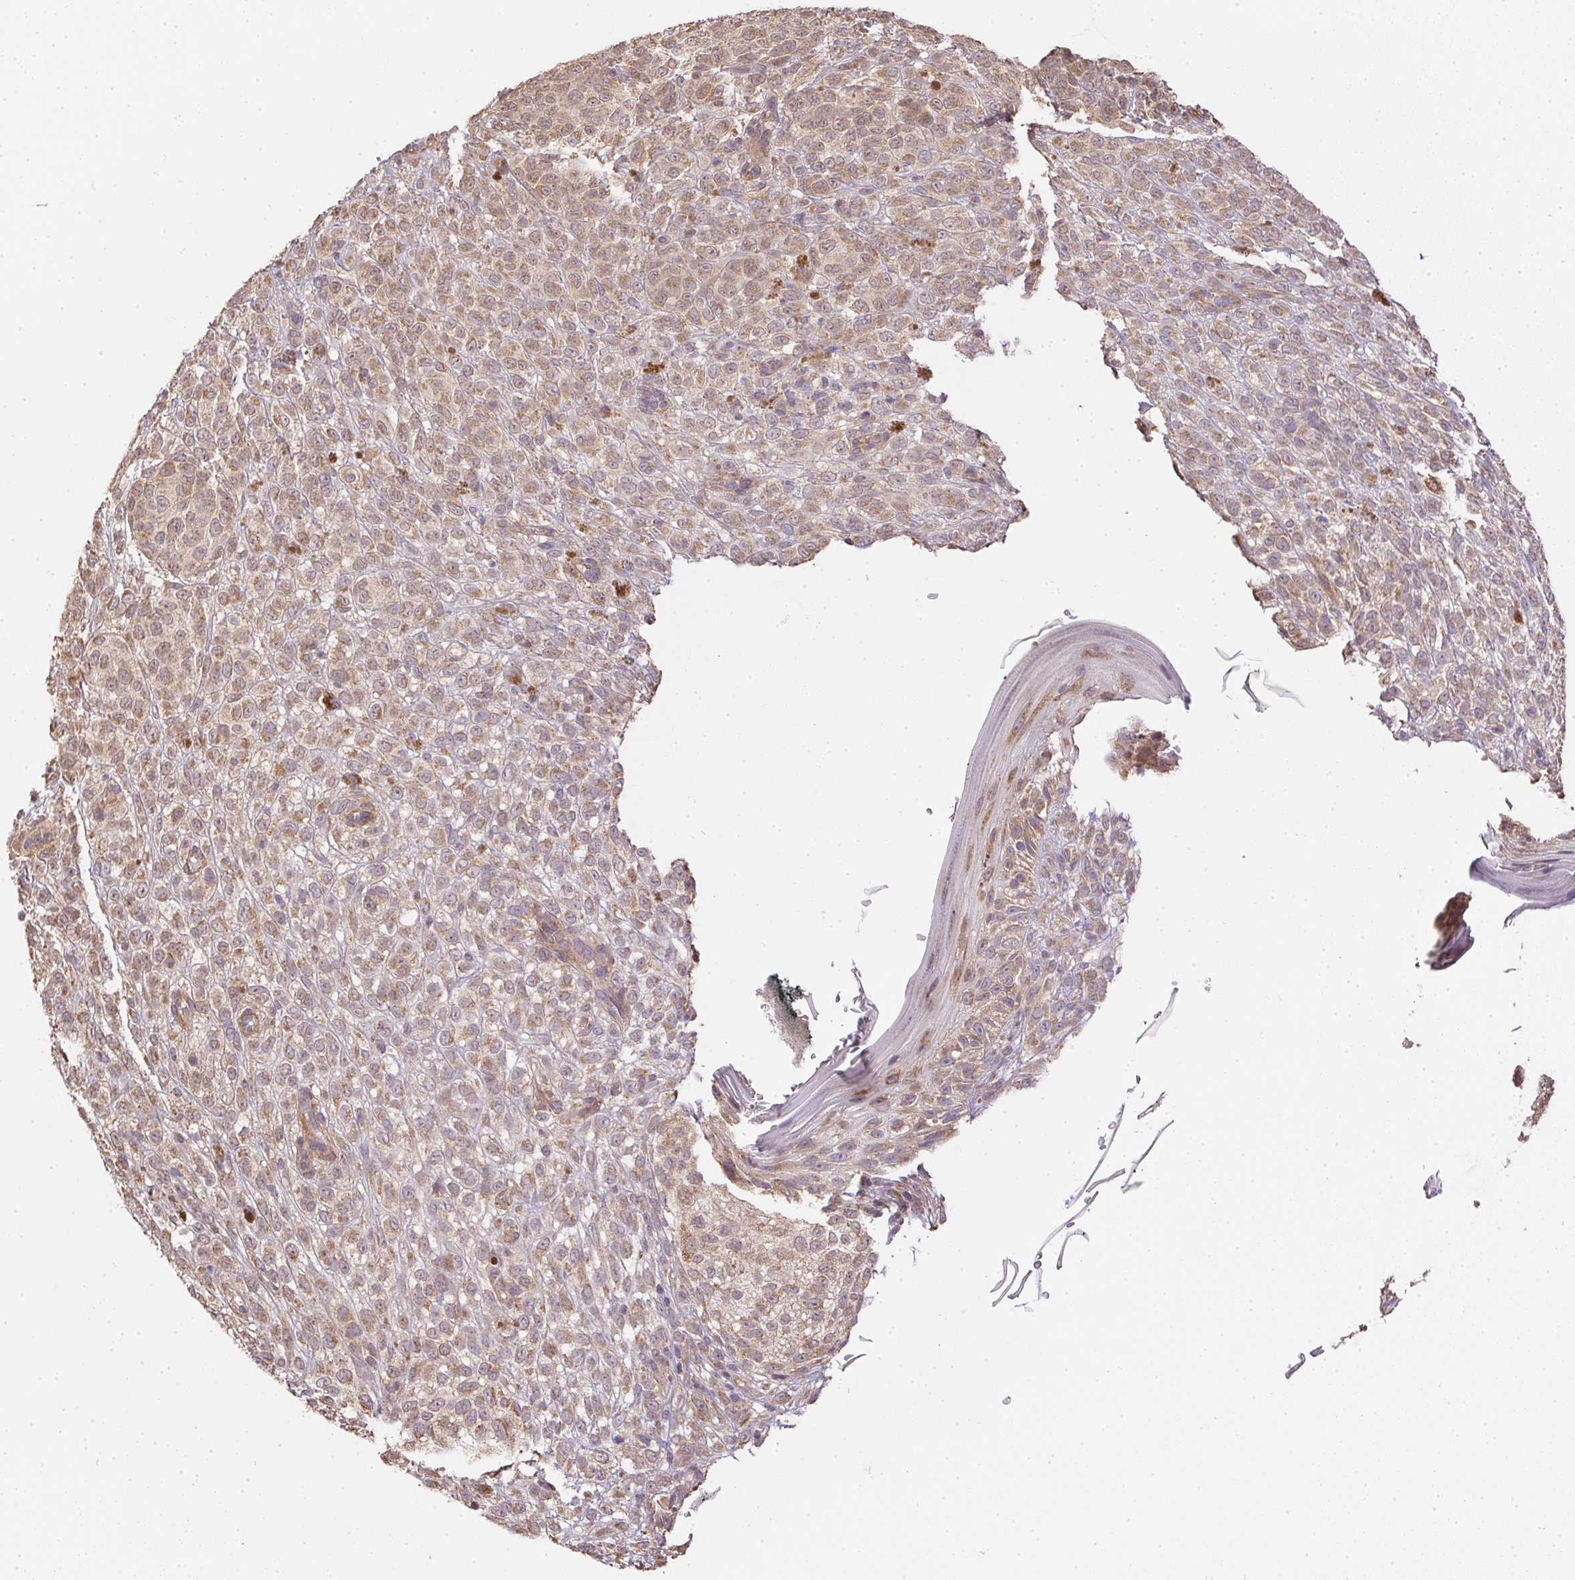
{"staining": {"intensity": "moderate", "quantity": "25%-75%", "location": "cytoplasmic/membranous"}, "tissue": "melanoma", "cell_type": "Tumor cells", "image_type": "cancer", "snomed": [{"axis": "morphology", "description": "Malignant melanoma, NOS"}, {"axis": "topography", "description": "Skin"}], "caption": "High-magnification brightfield microscopy of melanoma stained with DAB (brown) and counterstained with hematoxylin (blue). tumor cells exhibit moderate cytoplasmic/membranous staining is identified in approximately25%-75% of cells.", "gene": "REV3L", "patient": {"sex": "female", "age": 86}}